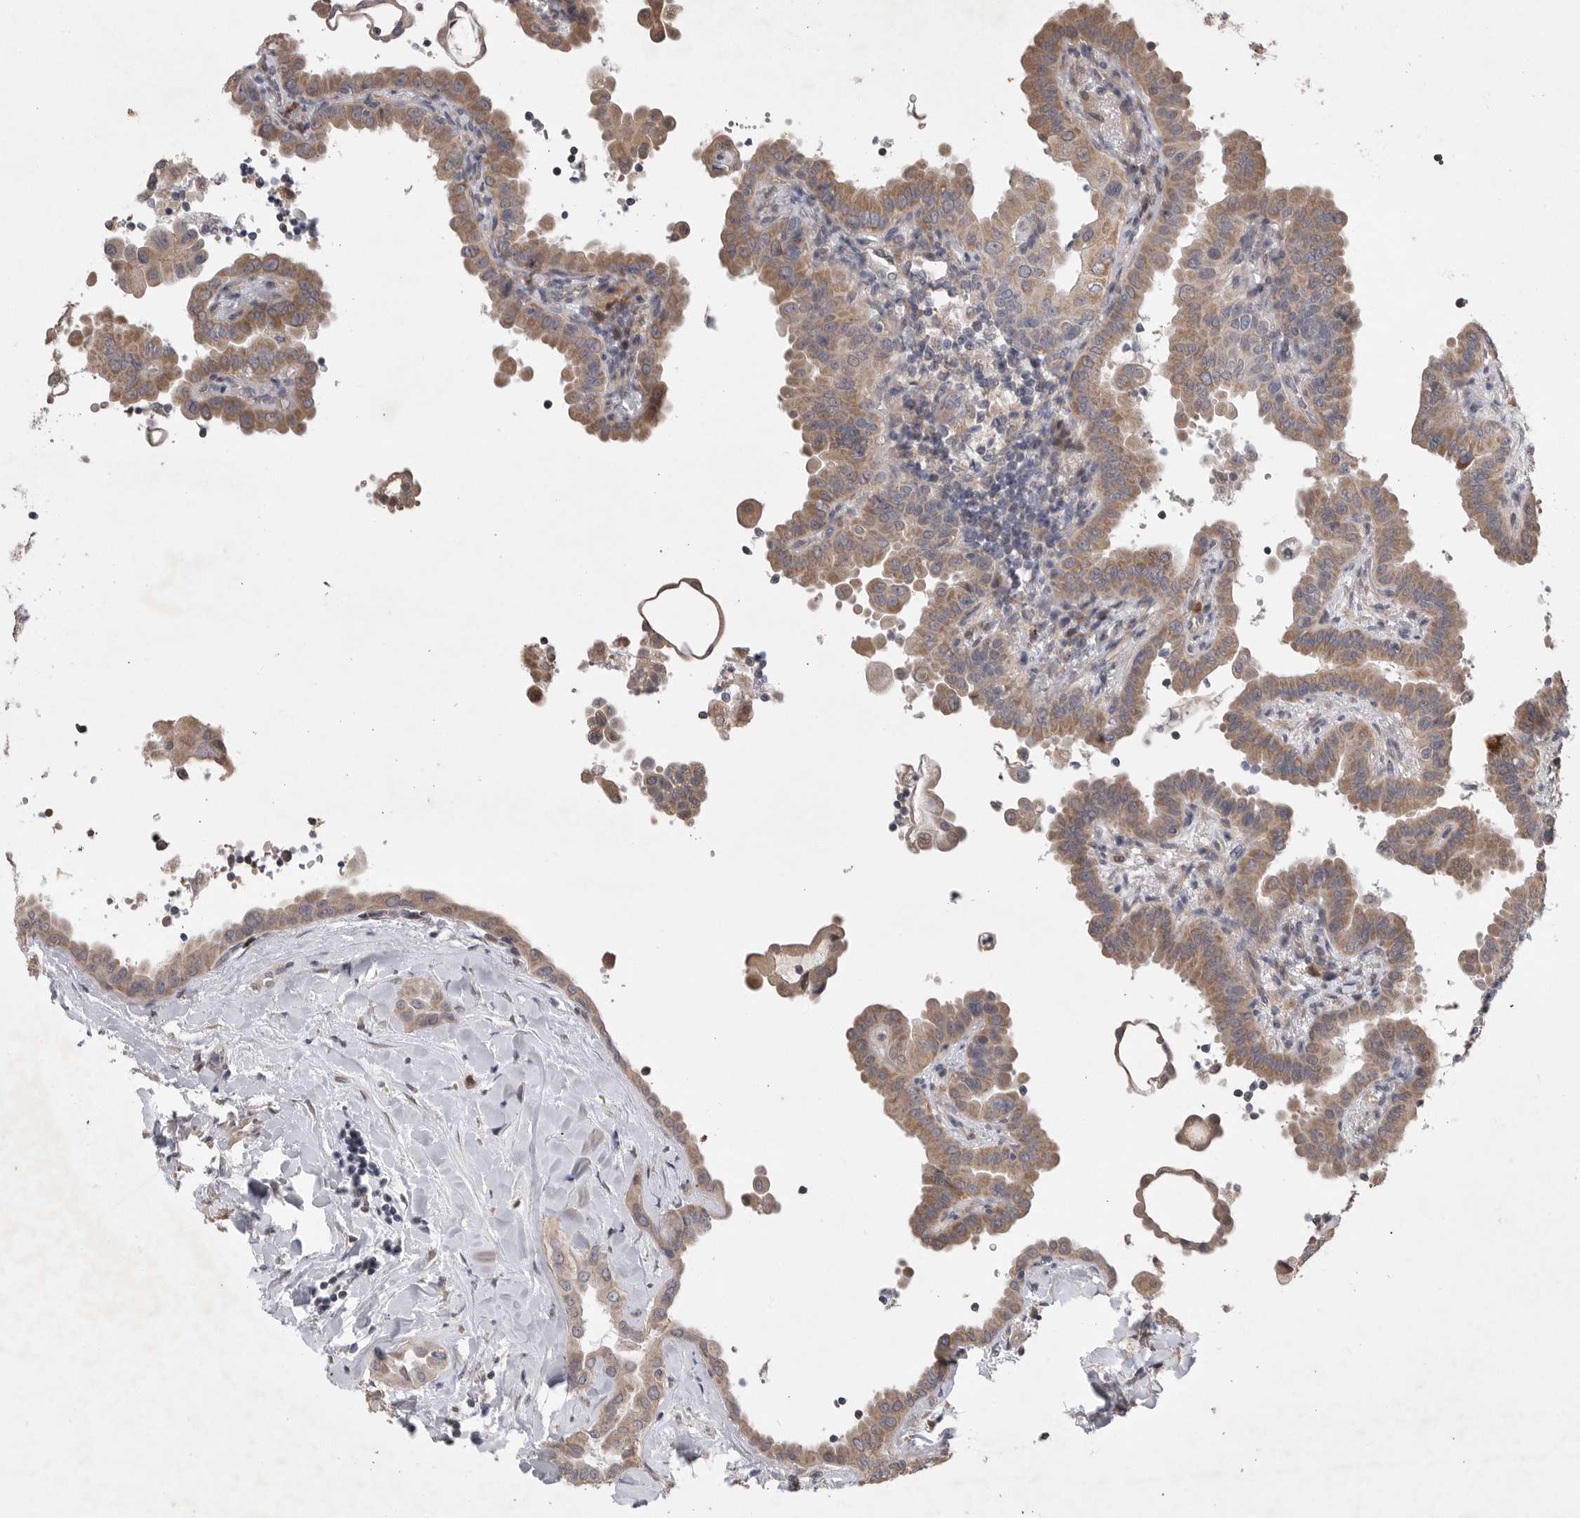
{"staining": {"intensity": "moderate", "quantity": ">75%", "location": "cytoplasmic/membranous"}, "tissue": "thyroid cancer", "cell_type": "Tumor cells", "image_type": "cancer", "snomed": [{"axis": "morphology", "description": "Papillary adenocarcinoma, NOS"}, {"axis": "topography", "description": "Thyroid gland"}], "caption": "A micrograph of human thyroid papillary adenocarcinoma stained for a protein exhibits moderate cytoplasmic/membranous brown staining in tumor cells.", "gene": "EDEM3", "patient": {"sex": "male", "age": 33}}